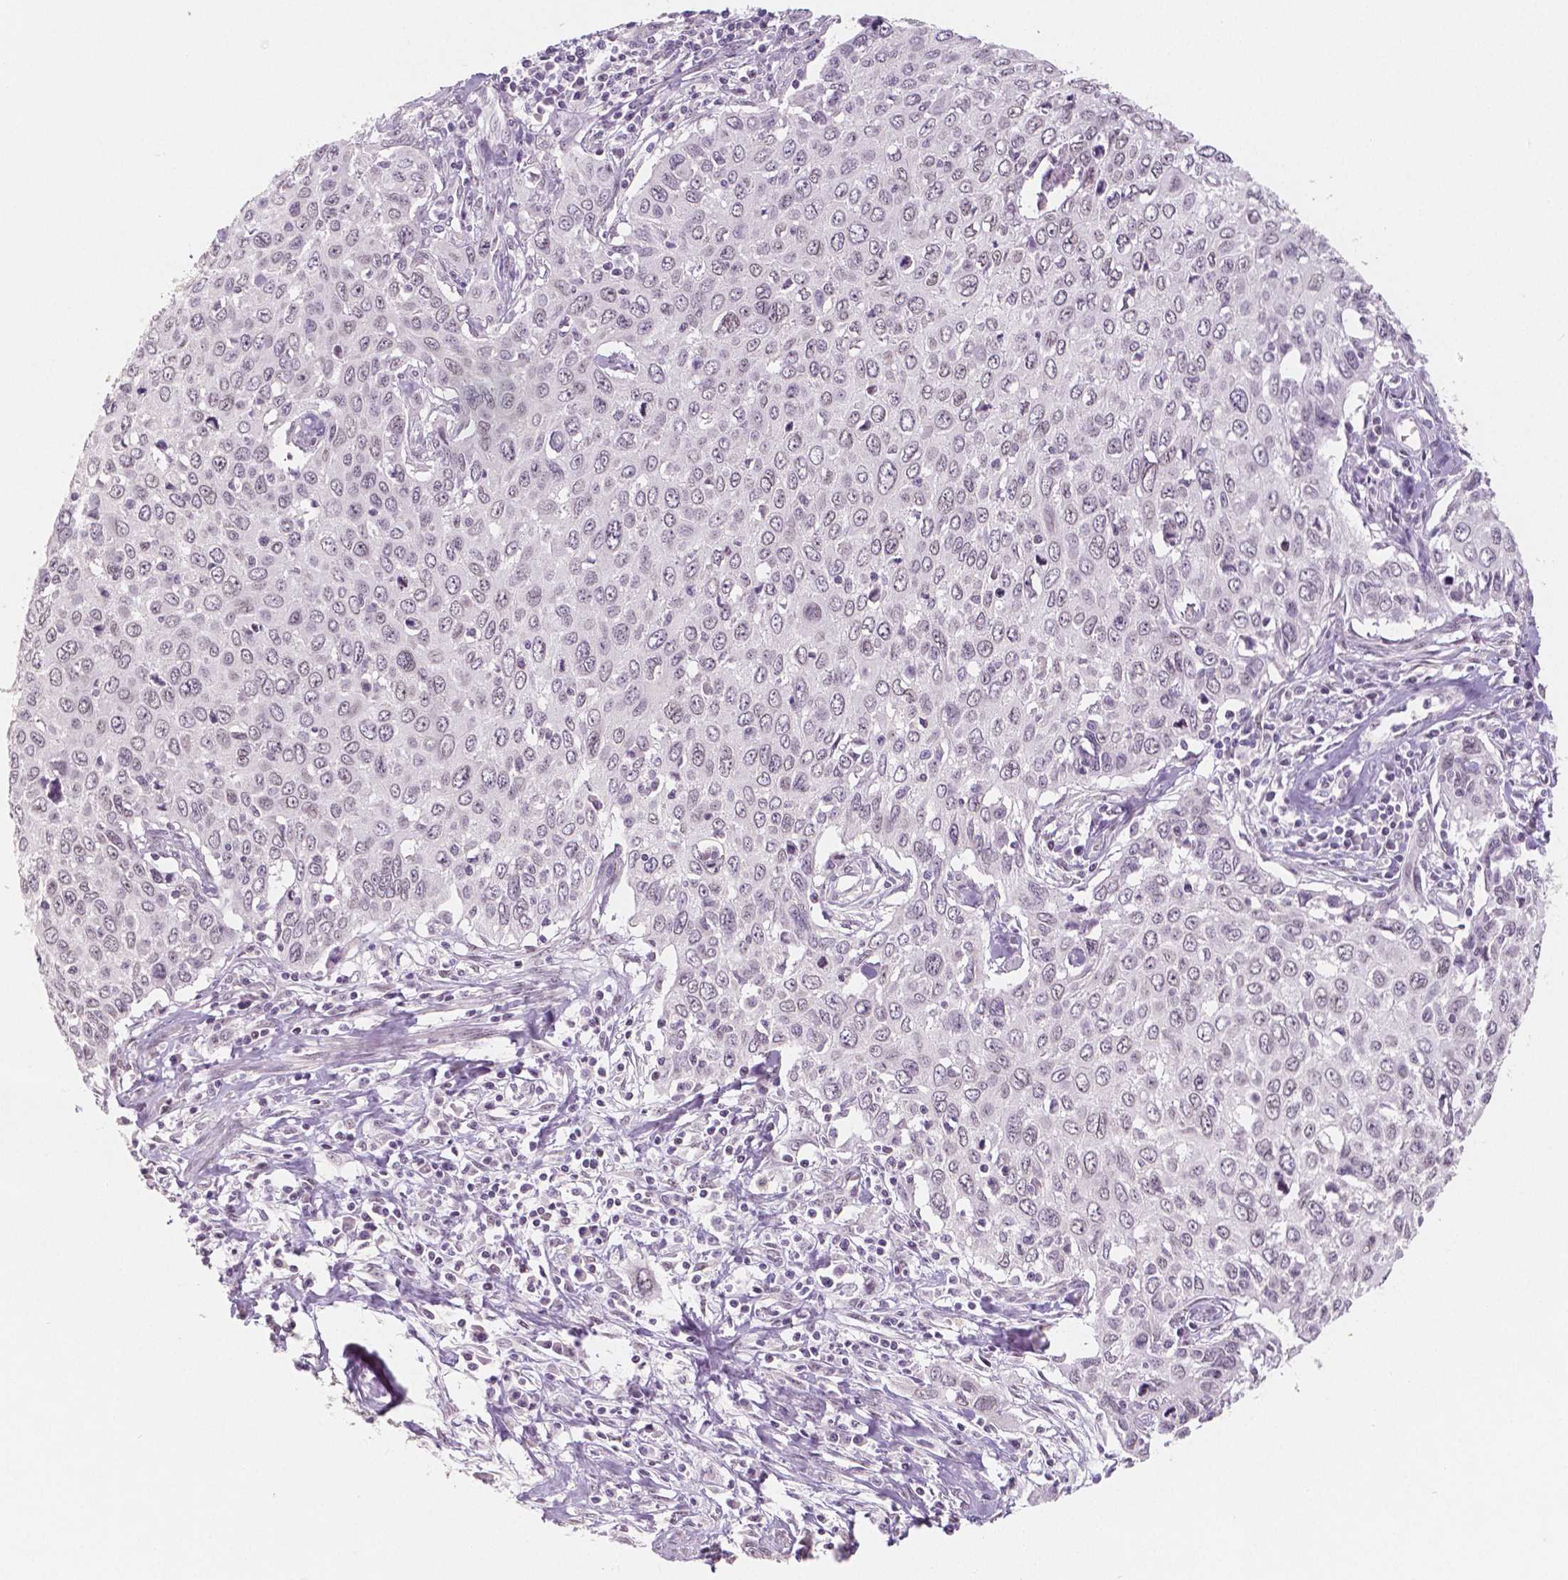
{"staining": {"intensity": "negative", "quantity": "none", "location": "none"}, "tissue": "cervical cancer", "cell_type": "Tumor cells", "image_type": "cancer", "snomed": [{"axis": "morphology", "description": "Squamous cell carcinoma, NOS"}, {"axis": "topography", "description": "Cervix"}], "caption": "Squamous cell carcinoma (cervical) was stained to show a protein in brown. There is no significant positivity in tumor cells.", "gene": "KDM5B", "patient": {"sex": "female", "age": 38}}